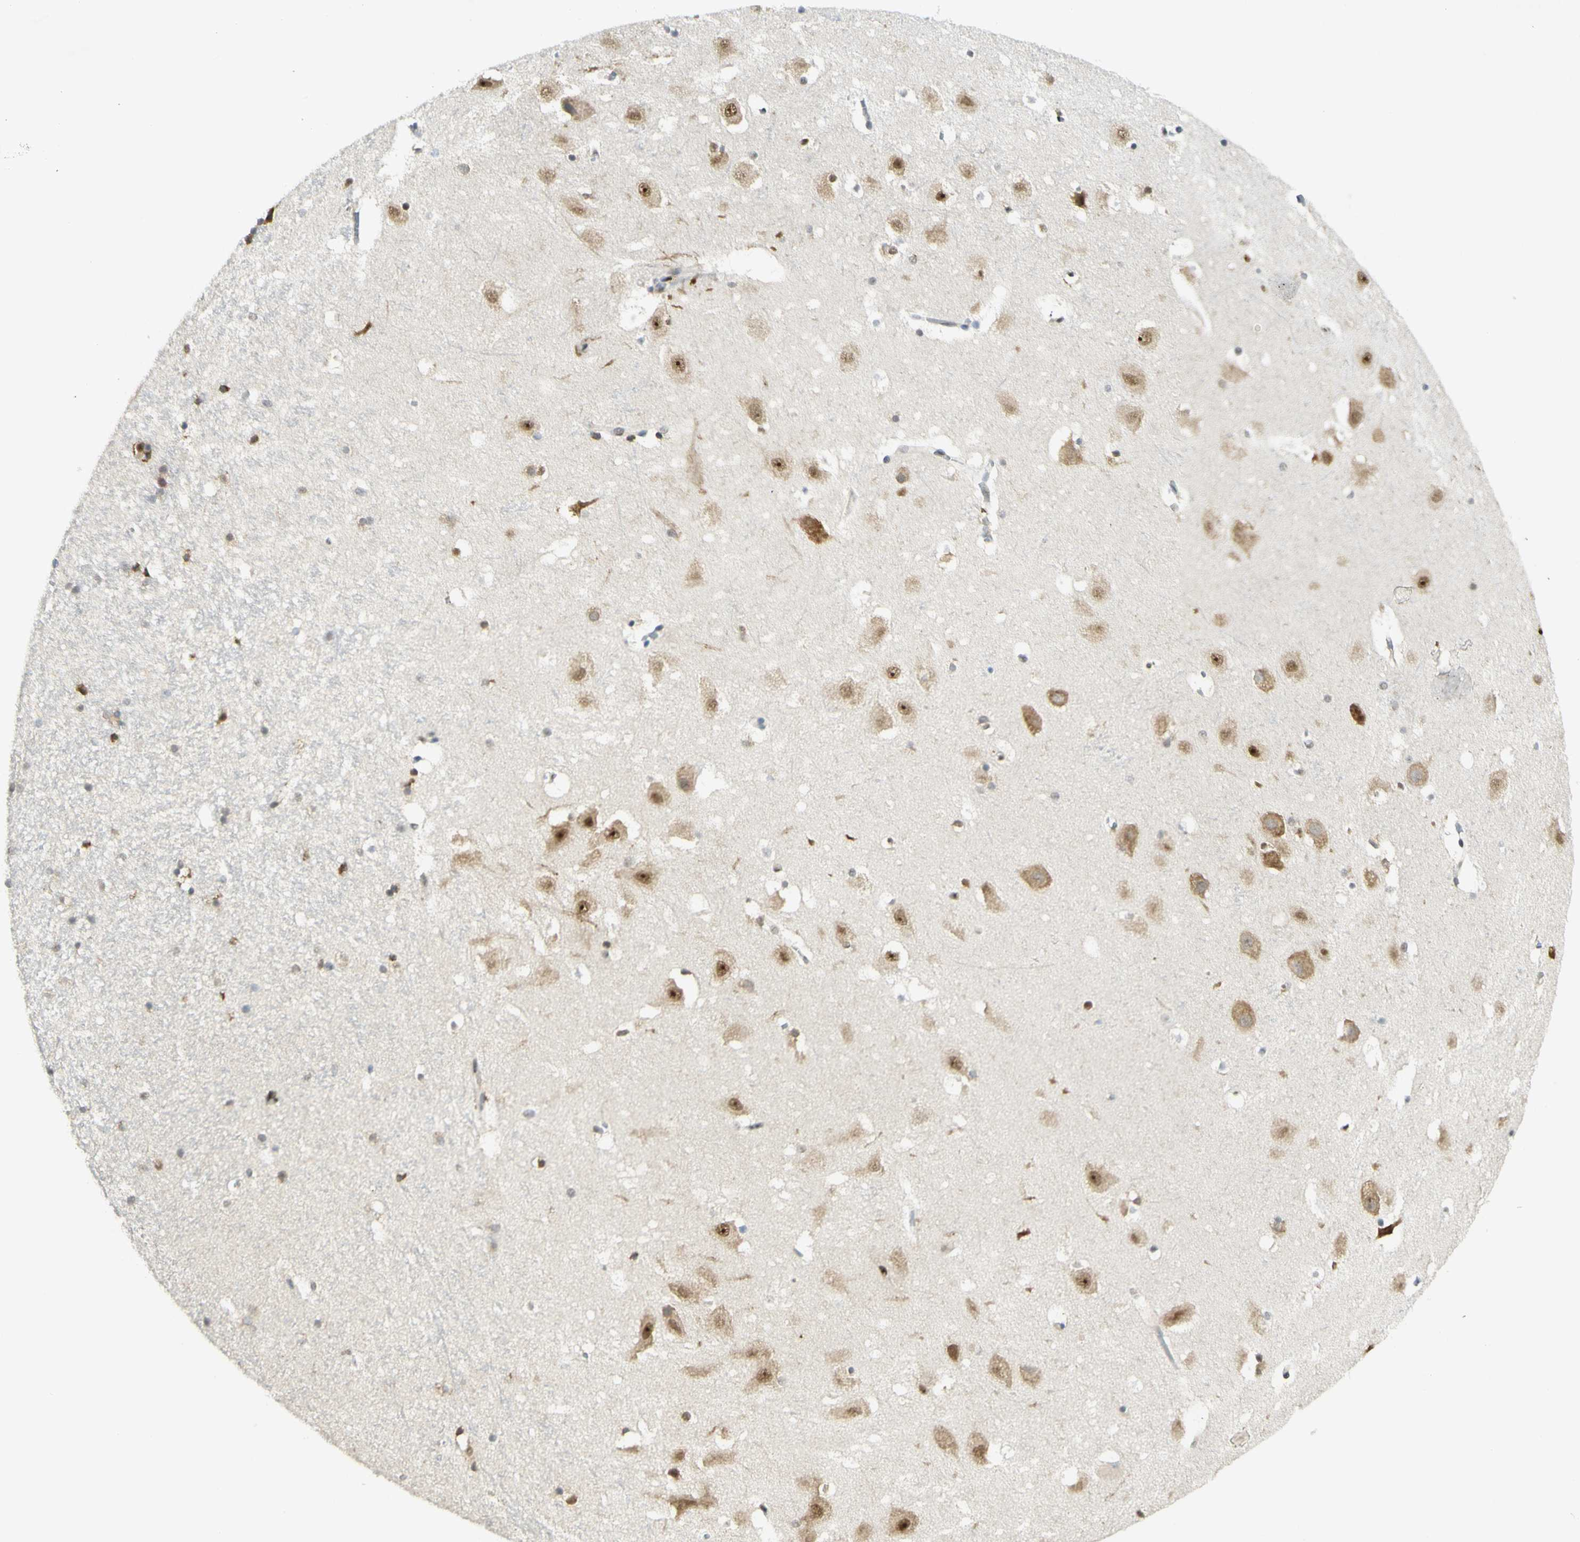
{"staining": {"intensity": "weak", "quantity": "25%-75%", "location": "nuclear"}, "tissue": "hippocampus", "cell_type": "Glial cells", "image_type": "normal", "snomed": [{"axis": "morphology", "description": "Normal tissue, NOS"}, {"axis": "topography", "description": "Hippocampus"}], "caption": "Immunohistochemistry (IHC) histopathology image of benign hippocampus: hippocampus stained using IHC reveals low levels of weak protein expression localized specifically in the nuclear of glial cells, appearing as a nuclear brown color.", "gene": "DDX1", "patient": {"sex": "male", "age": 45}}